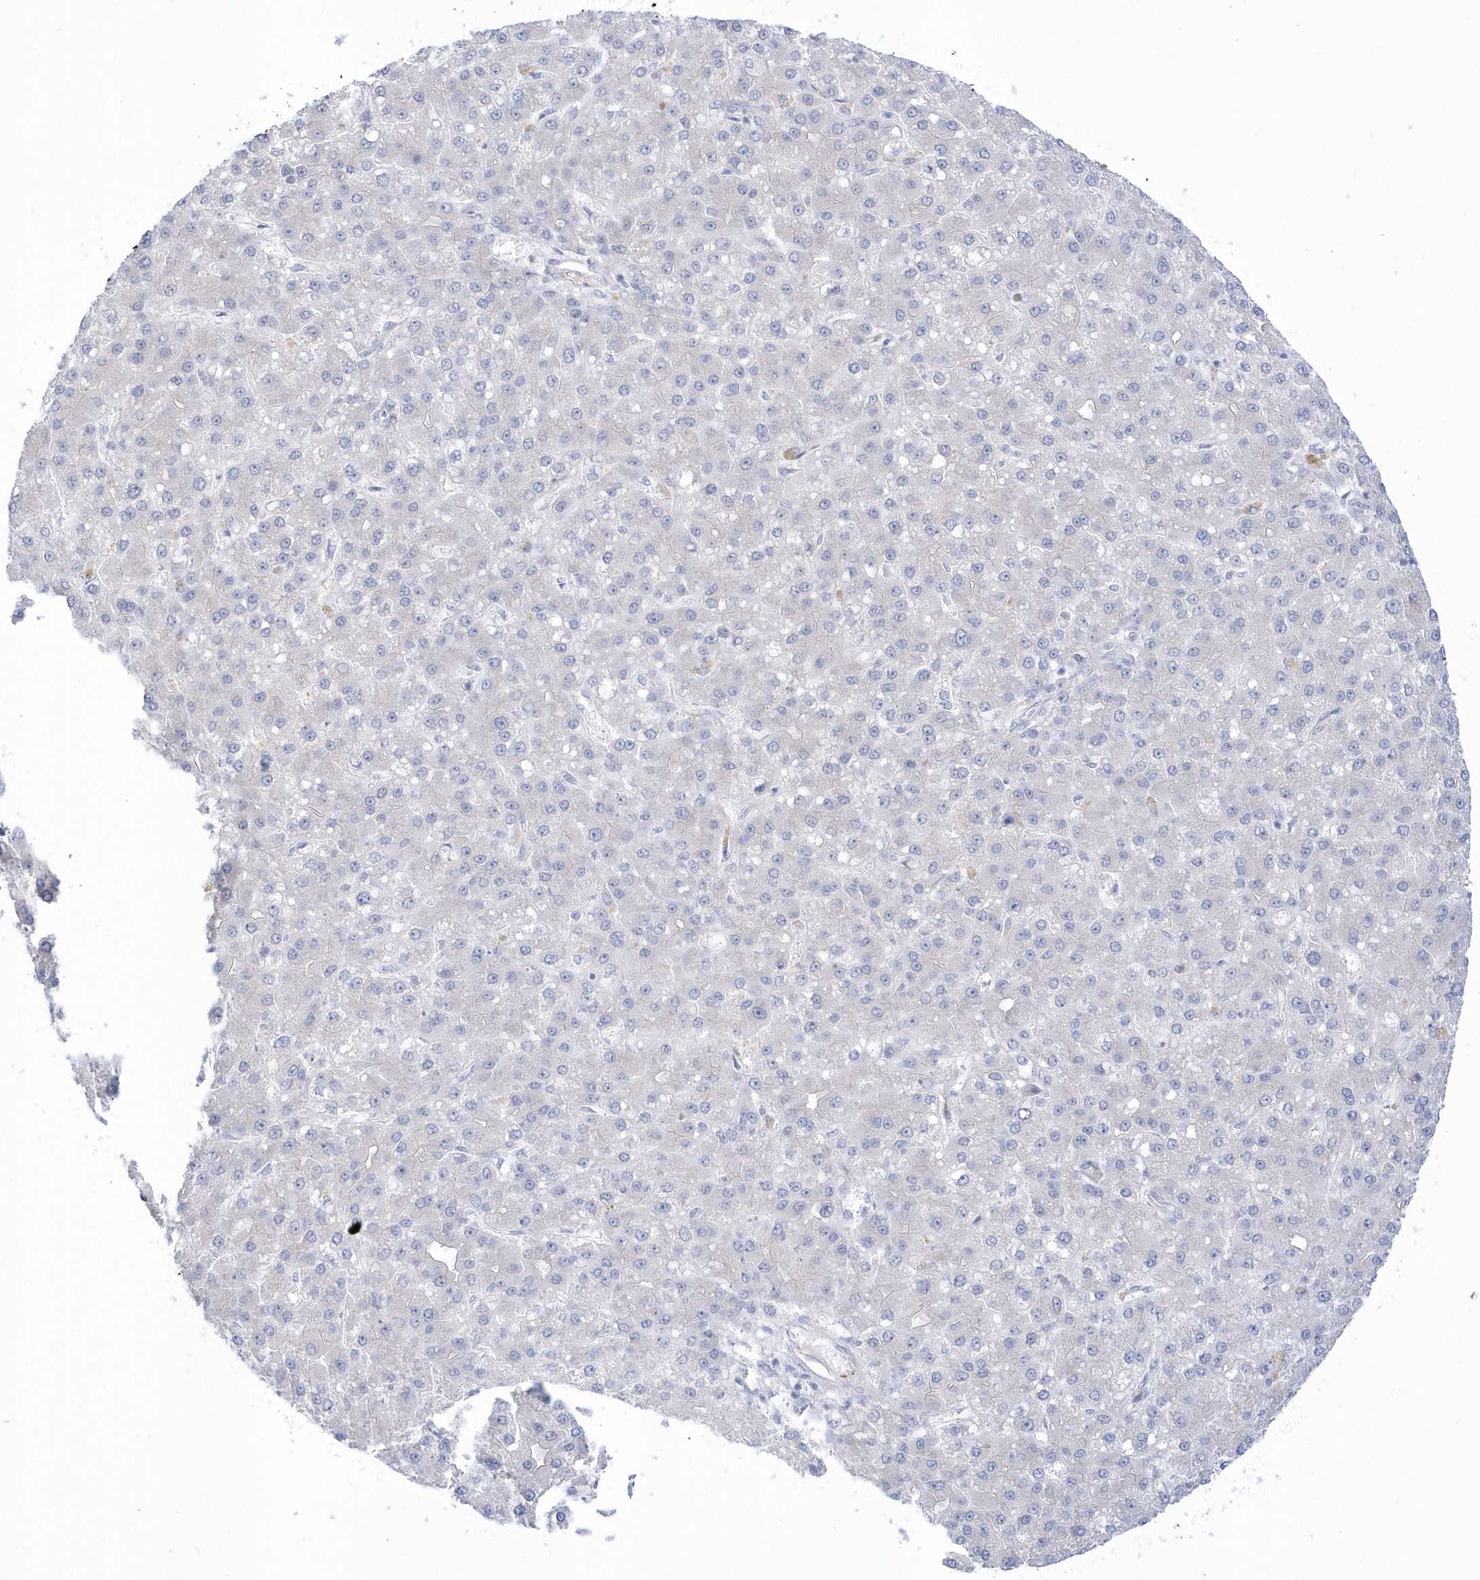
{"staining": {"intensity": "negative", "quantity": "none", "location": "none"}, "tissue": "liver cancer", "cell_type": "Tumor cells", "image_type": "cancer", "snomed": [{"axis": "morphology", "description": "Carcinoma, Hepatocellular, NOS"}, {"axis": "topography", "description": "Liver"}], "caption": "Micrograph shows no protein positivity in tumor cells of liver cancer tissue.", "gene": "SEMA3D", "patient": {"sex": "male", "age": 67}}